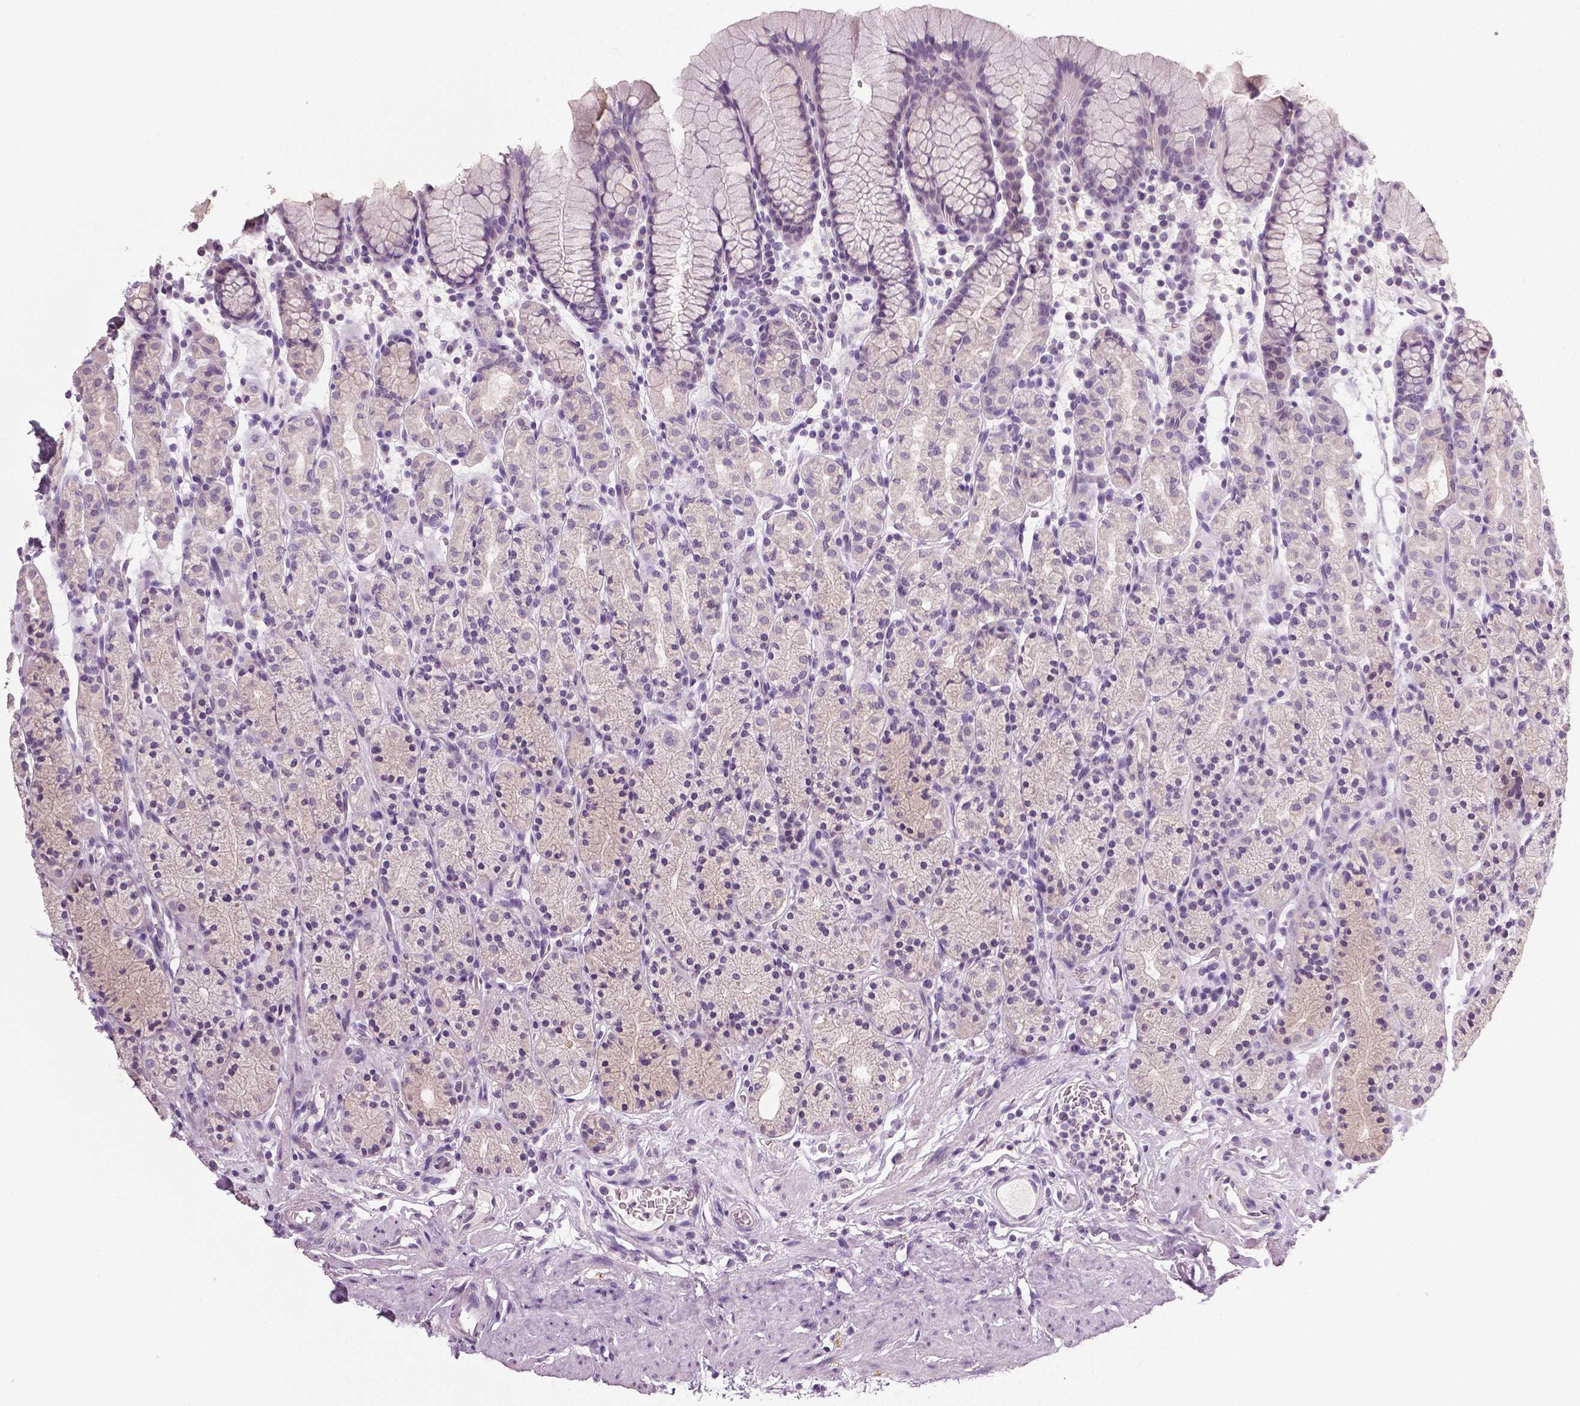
{"staining": {"intensity": "negative", "quantity": "none", "location": "none"}, "tissue": "stomach", "cell_type": "Glandular cells", "image_type": "normal", "snomed": [{"axis": "morphology", "description": "Normal tissue, NOS"}, {"axis": "topography", "description": "Stomach, upper"}, {"axis": "topography", "description": "Stomach"}], "caption": "DAB immunohistochemical staining of unremarkable stomach reveals no significant positivity in glandular cells. (Stains: DAB IHC with hematoxylin counter stain, Microscopy: brightfield microscopy at high magnification).", "gene": "NECAB1", "patient": {"sex": "male", "age": 62}}